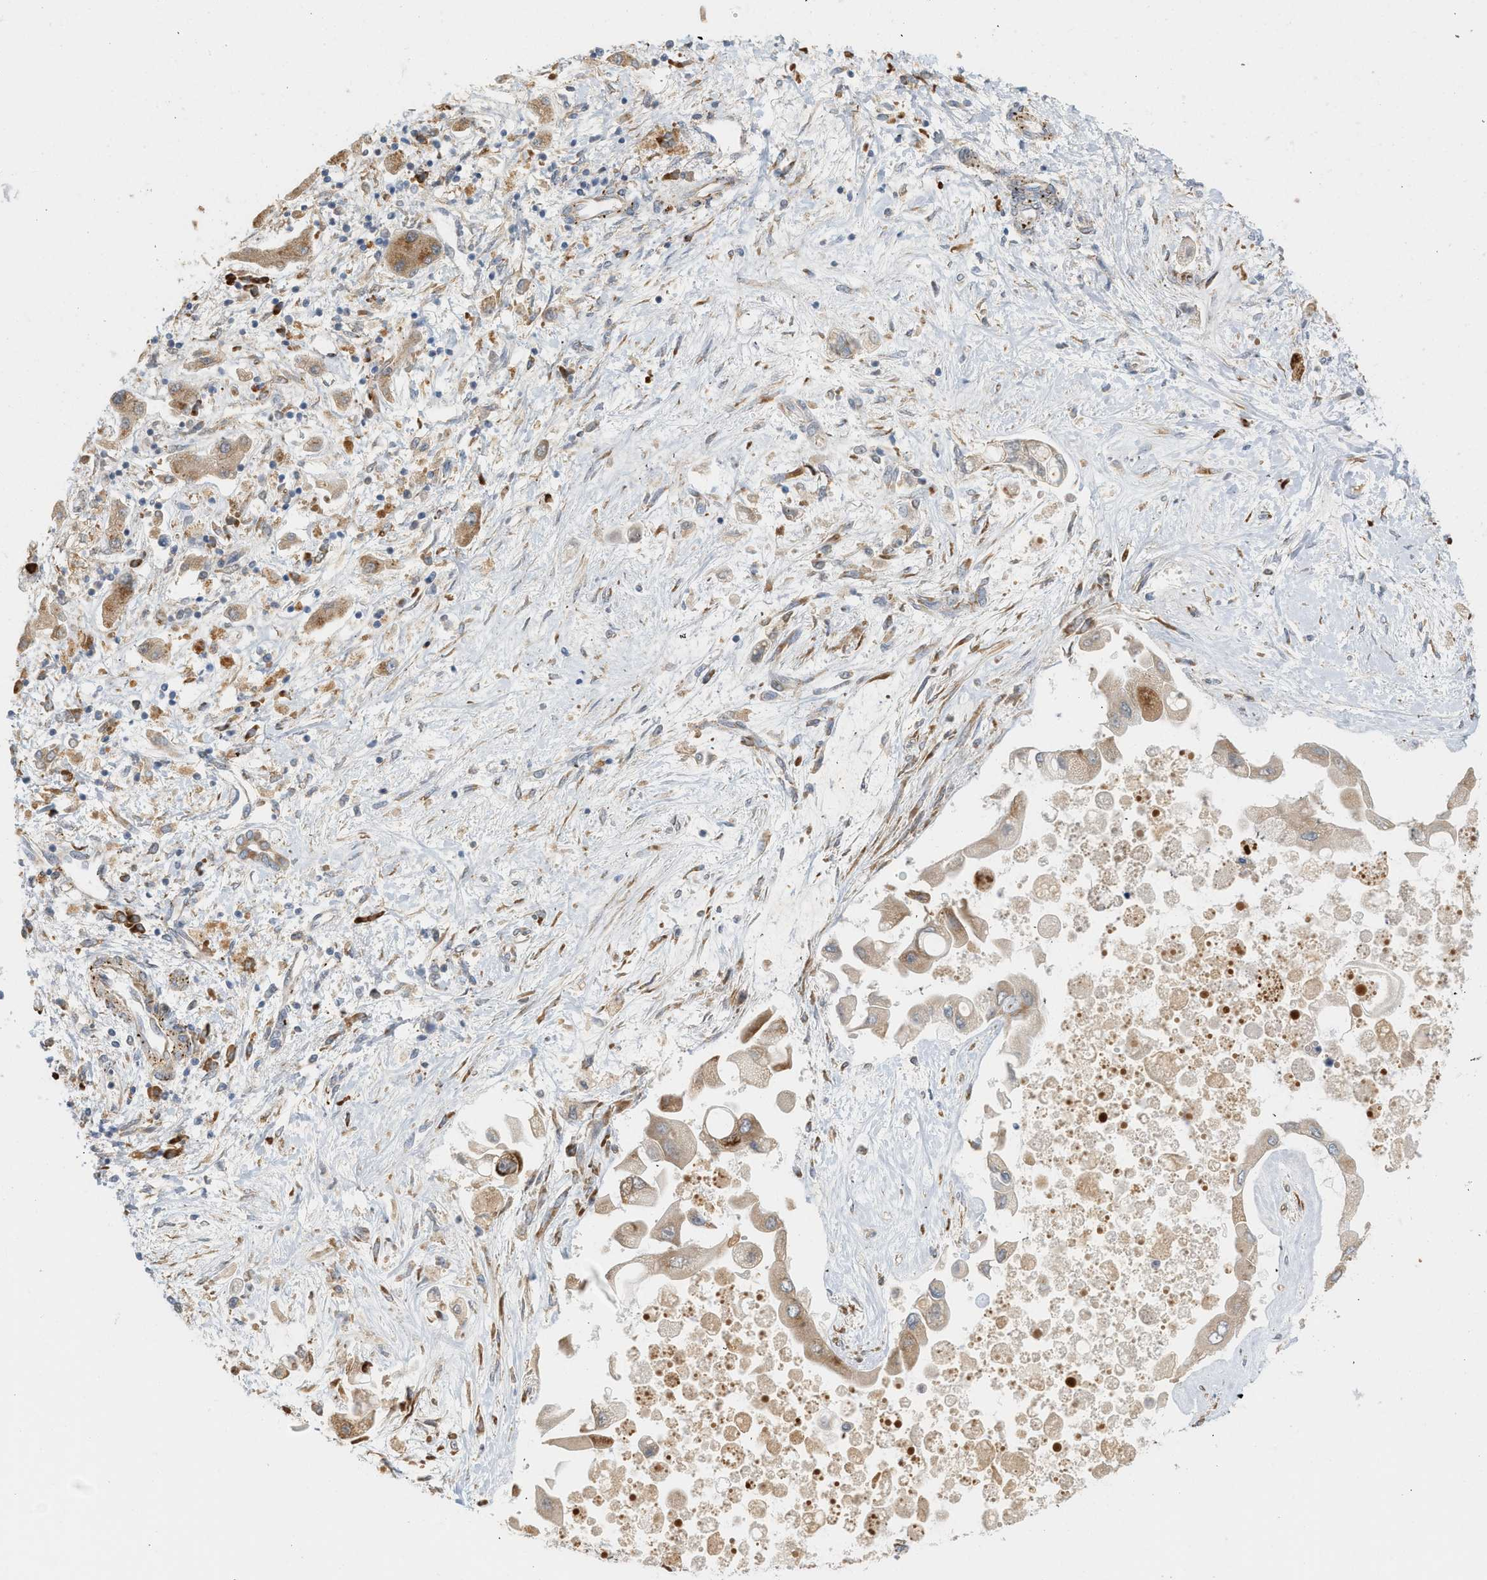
{"staining": {"intensity": "weak", "quantity": ">75%", "location": "cytoplasmic/membranous"}, "tissue": "liver cancer", "cell_type": "Tumor cells", "image_type": "cancer", "snomed": [{"axis": "morphology", "description": "Cholangiocarcinoma"}, {"axis": "topography", "description": "Liver"}], "caption": "Immunohistochemistry (IHC) staining of liver cancer (cholangiocarcinoma), which exhibits low levels of weak cytoplasmic/membranous staining in about >75% of tumor cells indicating weak cytoplasmic/membranous protein positivity. The staining was performed using DAB (3,3'-diaminobenzidine) (brown) for protein detection and nuclei were counterstained in hematoxylin (blue).", "gene": "SVOP", "patient": {"sex": "male", "age": 50}}